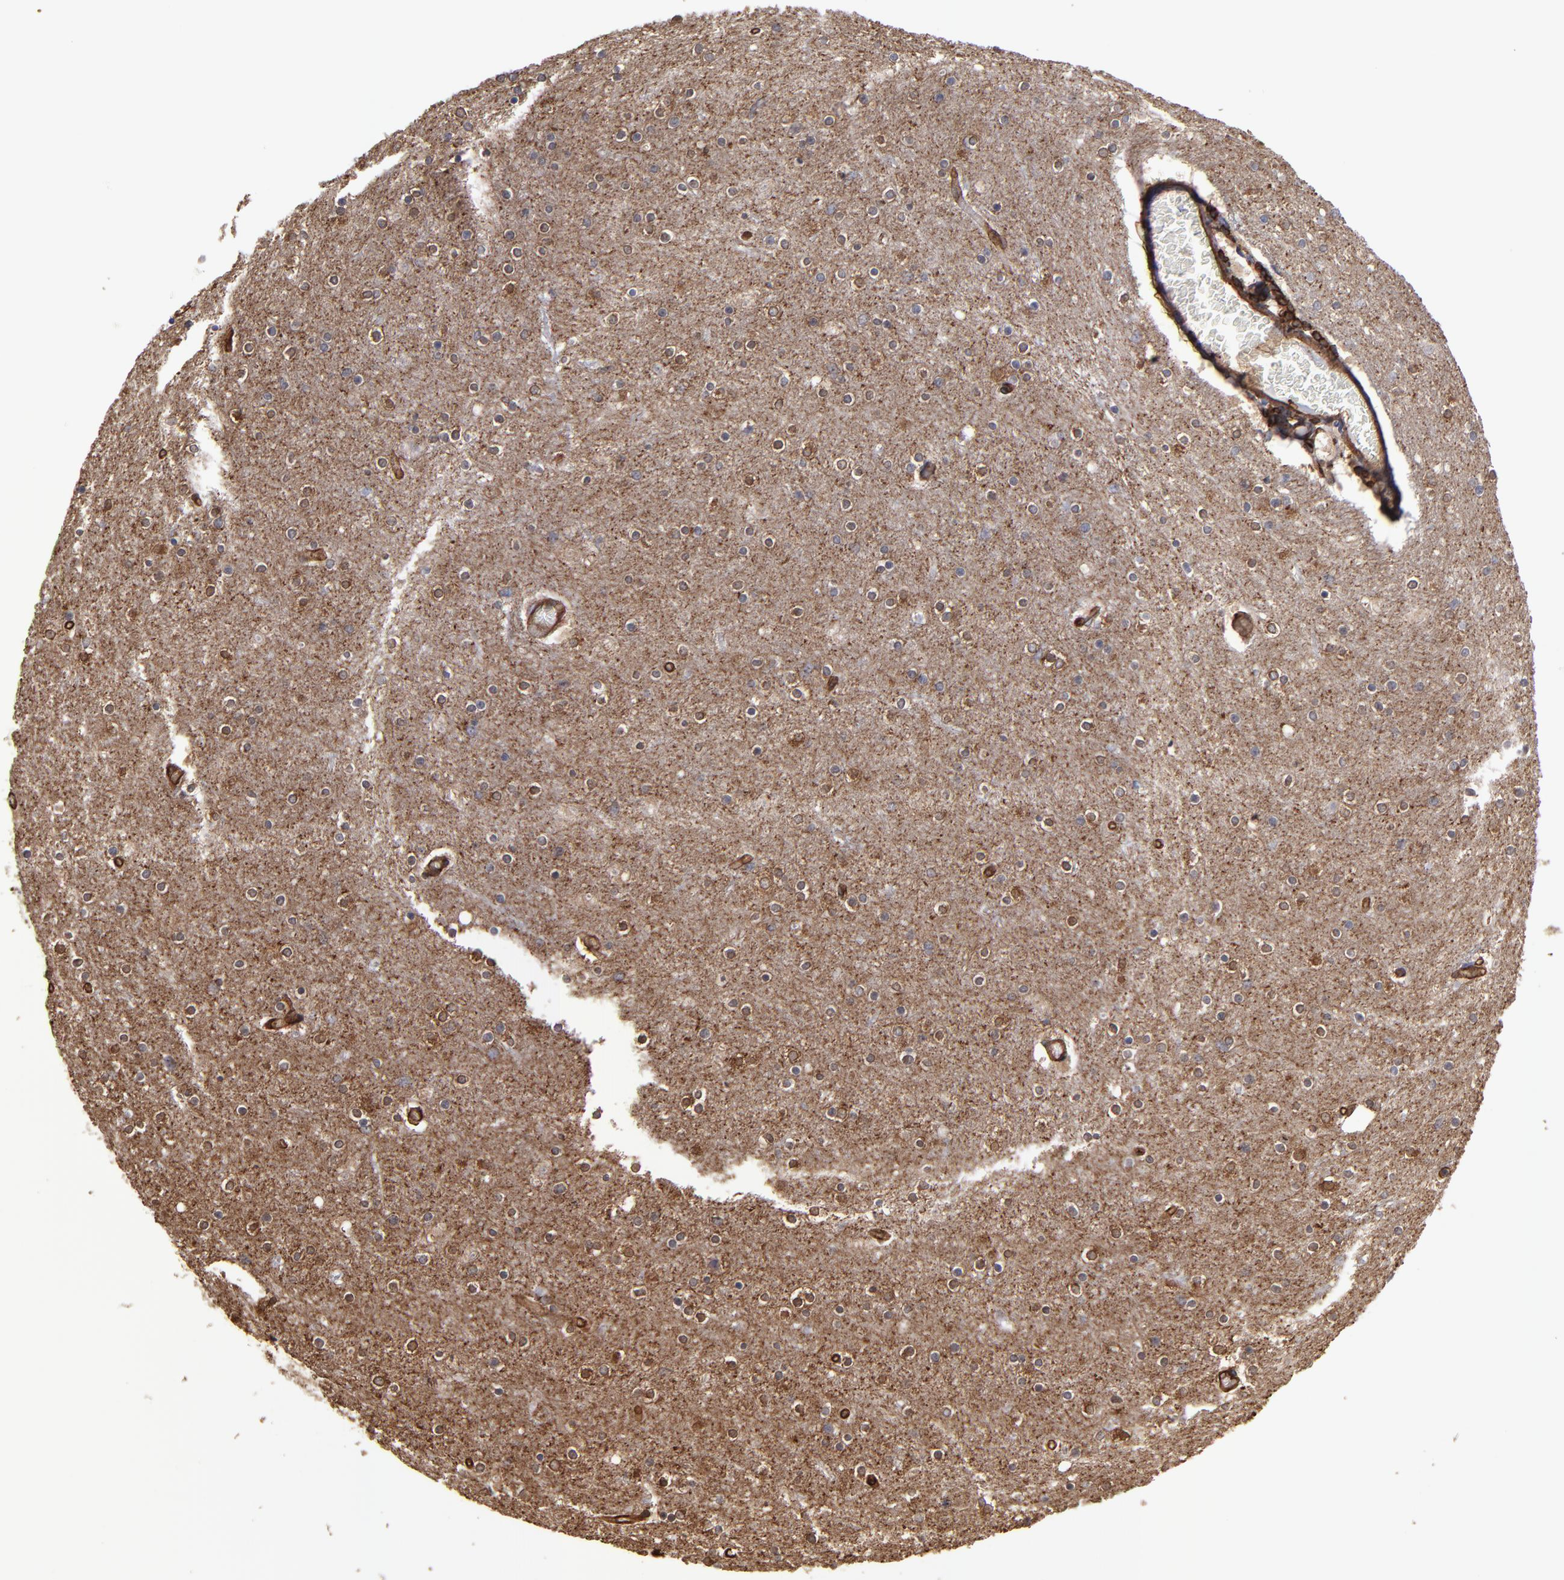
{"staining": {"intensity": "moderate", "quantity": ">75%", "location": "cytoplasmic/membranous"}, "tissue": "cerebral cortex", "cell_type": "Endothelial cells", "image_type": "normal", "snomed": [{"axis": "morphology", "description": "Normal tissue, NOS"}, {"axis": "topography", "description": "Cerebral cortex"}], "caption": "The immunohistochemical stain highlights moderate cytoplasmic/membranous positivity in endothelial cells of benign cerebral cortex.", "gene": "ACTN4", "patient": {"sex": "female", "age": 54}}